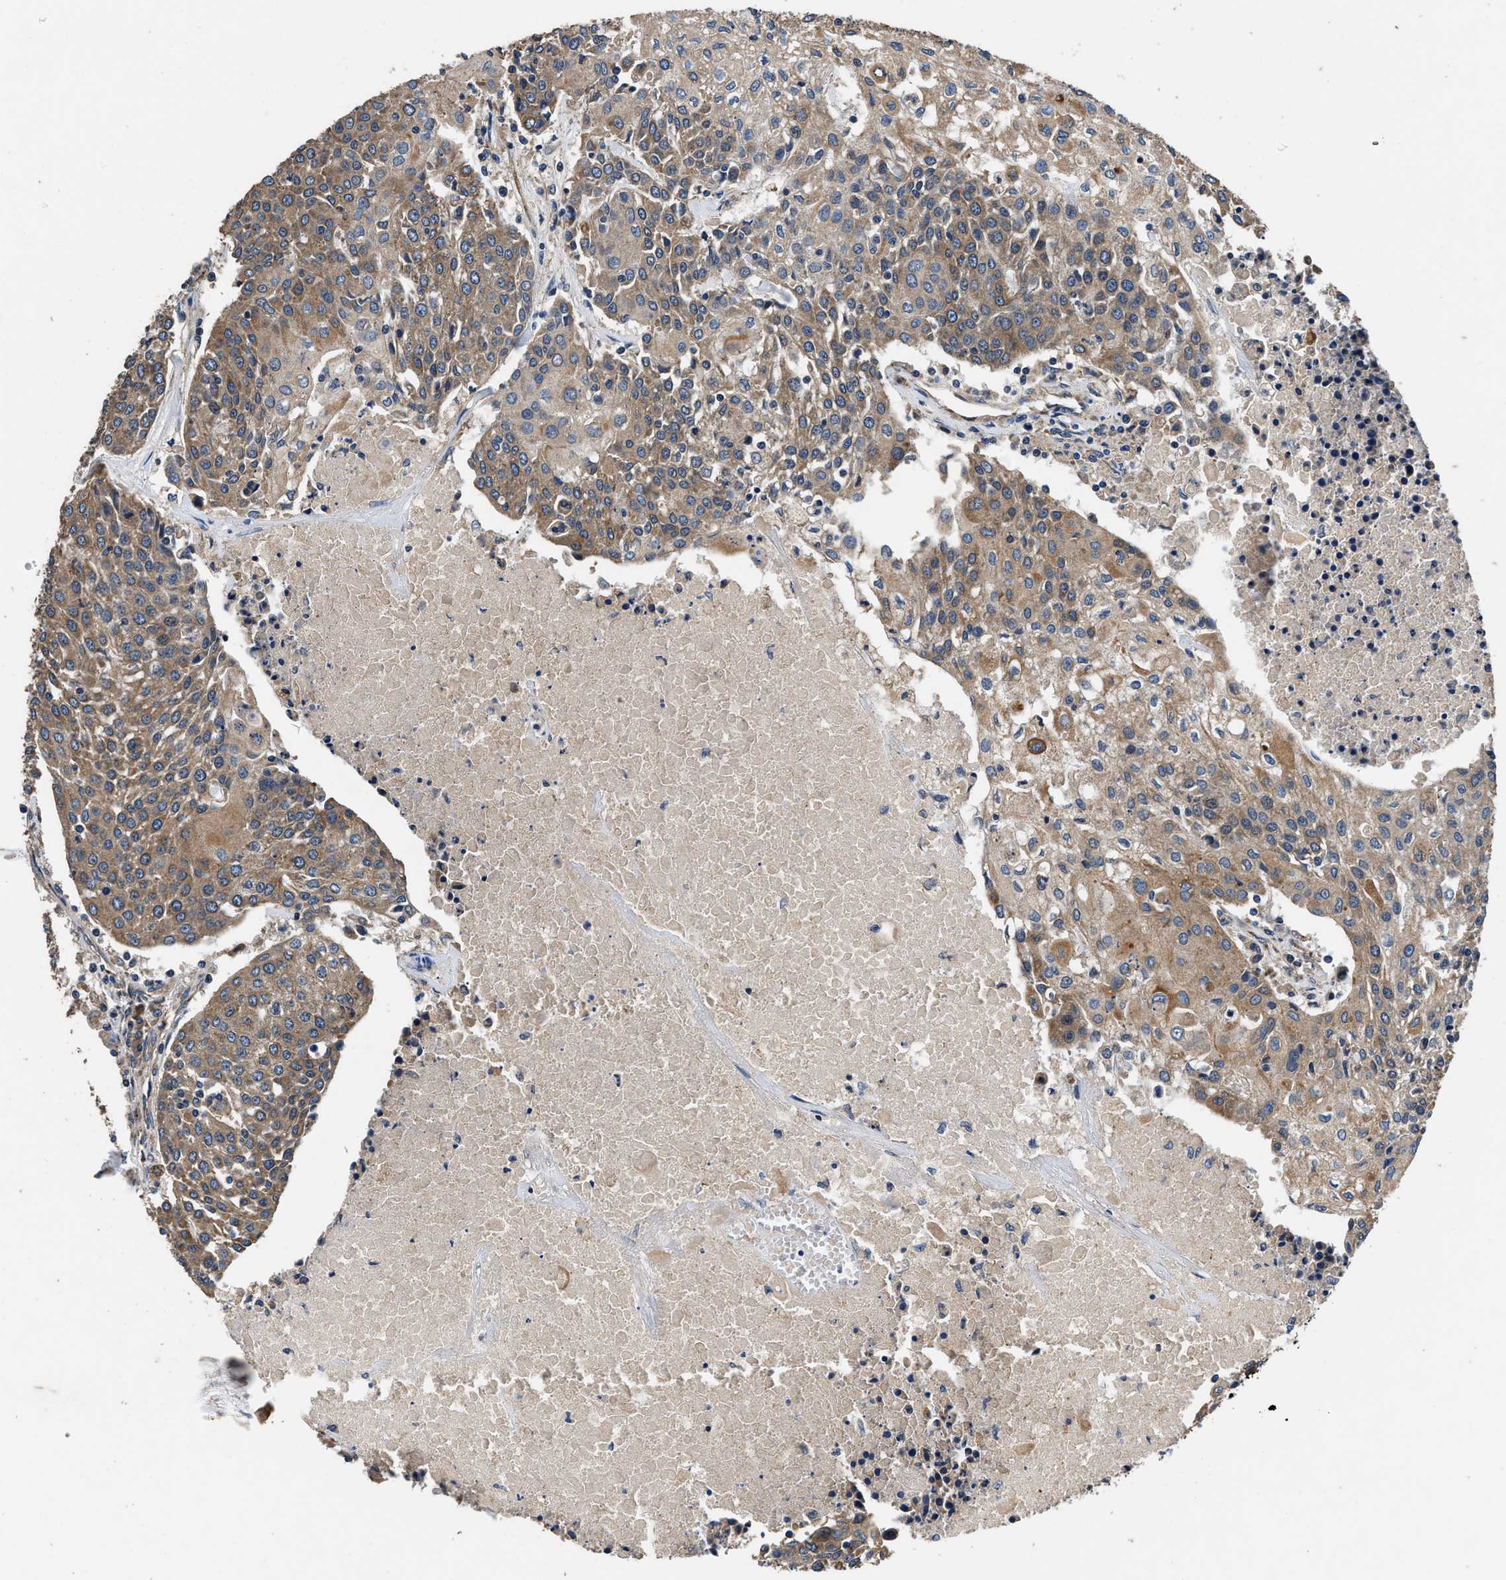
{"staining": {"intensity": "moderate", "quantity": ">75%", "location": "cytoplasmic/membranous"}, "tissue": "urothelial cancer", "cell_type": "Tumor cells", "image_type": "cancer", "snomed": [{"axis": "morphology", "description": "Urothelial carcinoma, High grade"}, {"axis": "topography", "description": "Urinary bladder"}], "caption": "Urothelial cancer stained with DAB (3,3'-diaminobenzidine) immunohistochemistry (IHC) shows medium levels of moderate cytoplasmic/membranous positivity in approximately >75% of tumor cells. (brown staining indicates protein expression, while blue staining denotes nuclei).", "gene": "DHRS7B", "patient": {"sex": "female", "age": 85}}